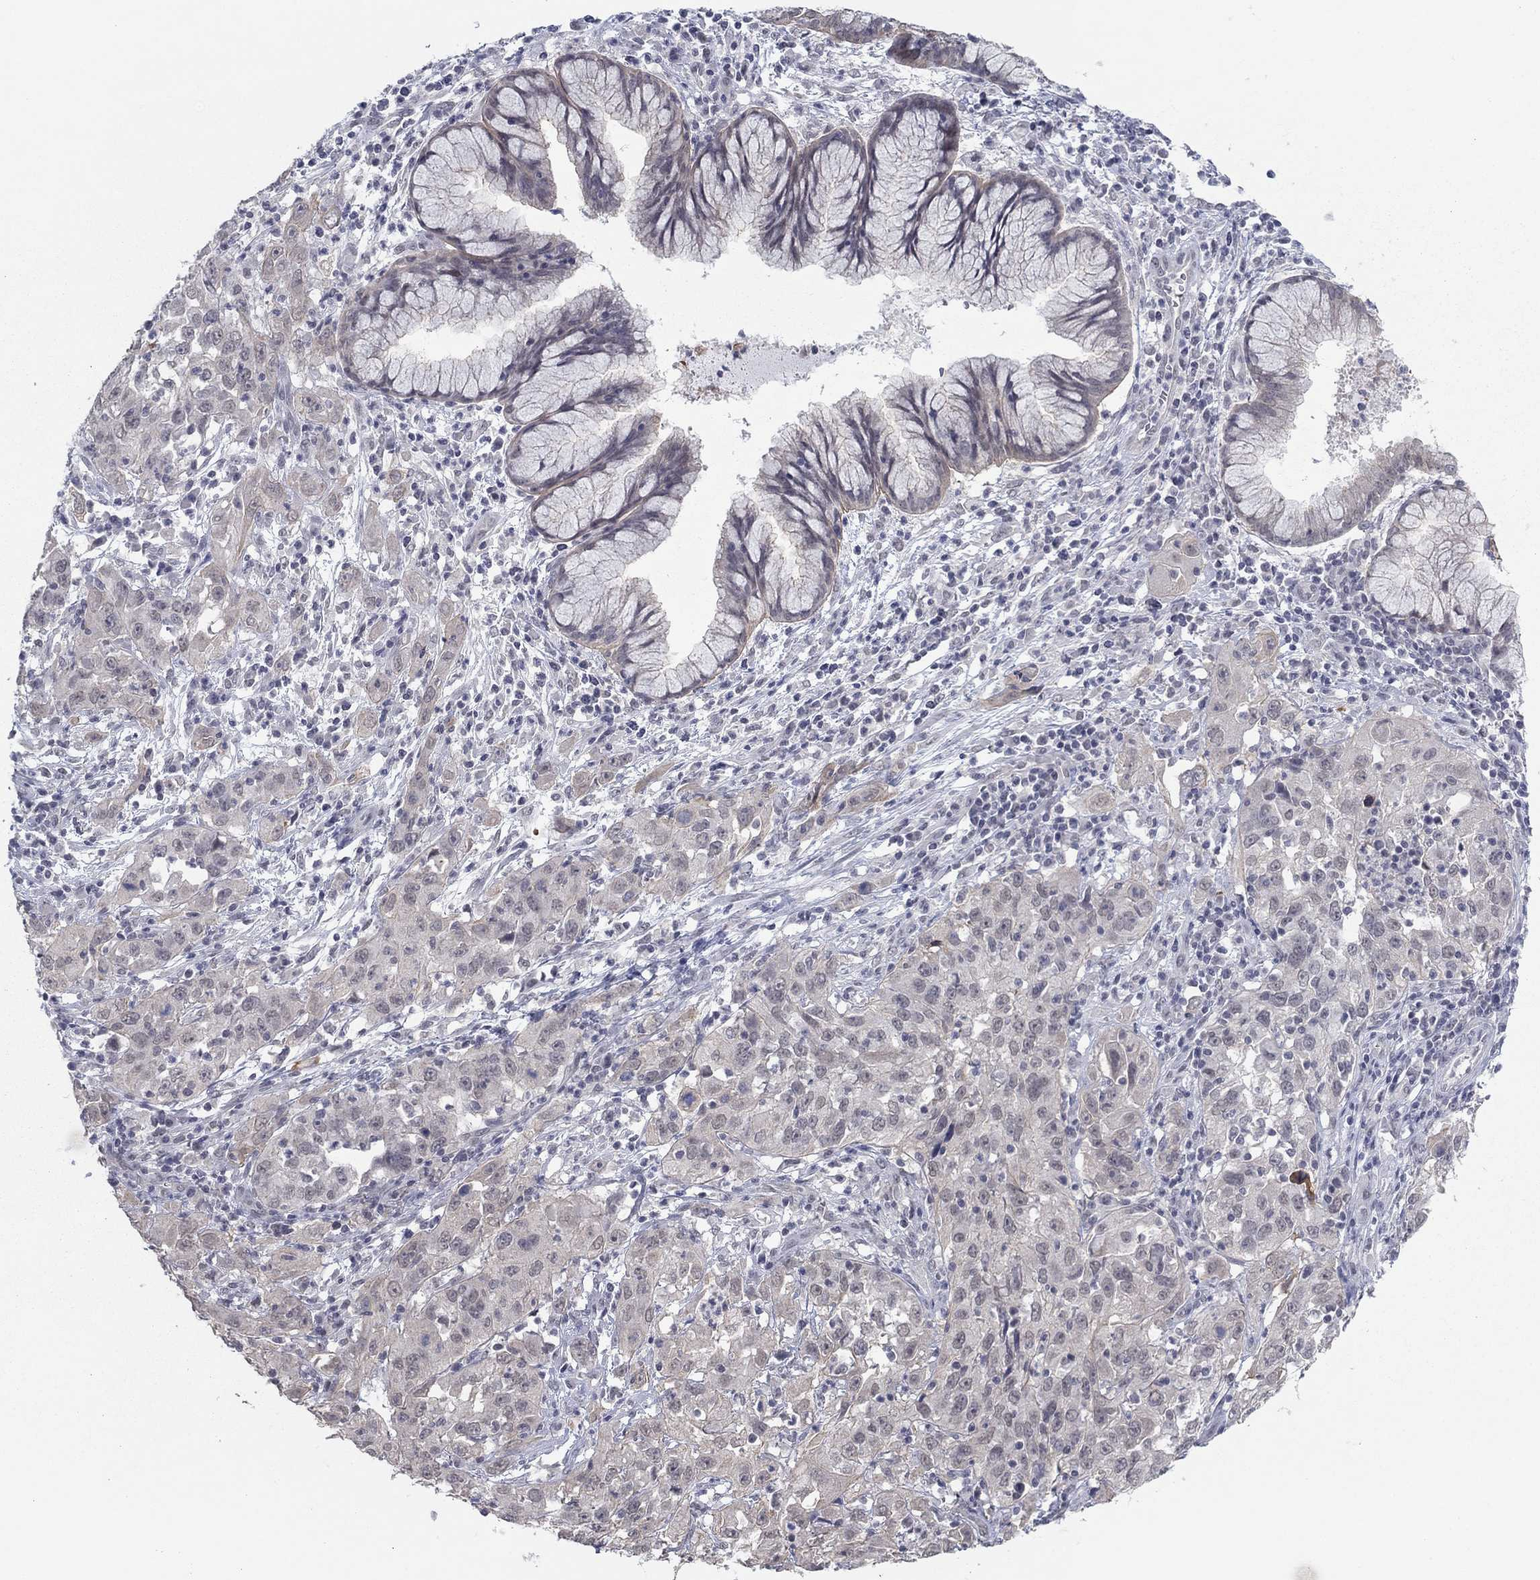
{"staining": {"intensity": "negative", "quantity": "none", "location": "none"}, "tissue": "cervical cancer", "cell_type": "Tumor cells", "image_type": "cancer", "snomed": [{"axis": "morphology", "description": "Squamous cell carcinoma, NOS"}, {"axis": "topography", "description": "Cervix"}], "caption": "Immunohistochemistry histopathology image of human squamous cell carcinoma (cervical) stained for a protein (brown), which exhibits no staining in tumor cells.", "gene": "SLC22A2", "patient": {"sex": "female", "age": 32}}